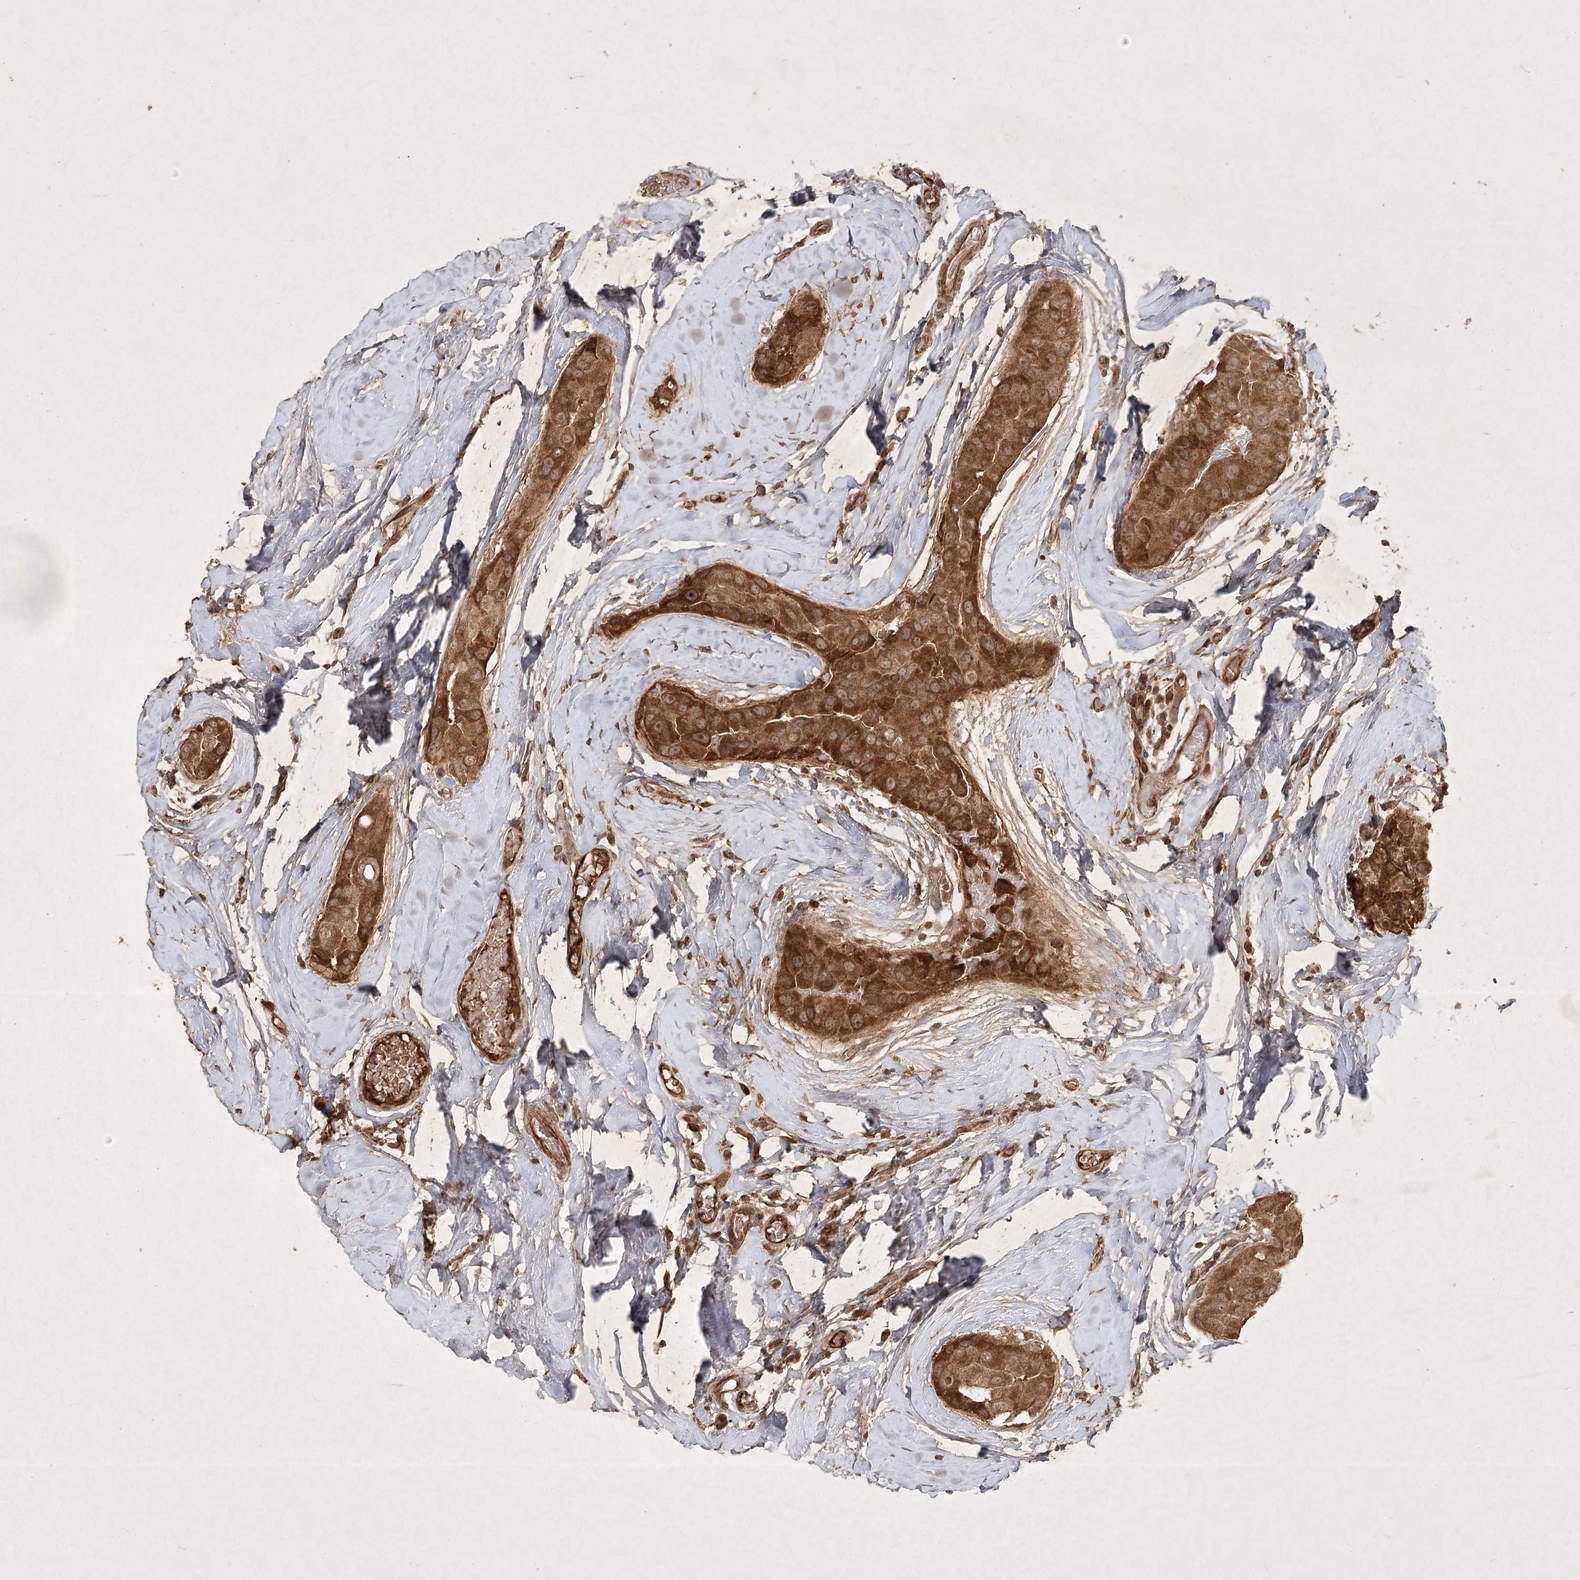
{"staining": {"intensity": "moderate", "quantity": ">75%", "location": "cytoplasmic/membranous"}, "tissue": "thyroid cancer", "cell_type": "Tumor cells", "image_type": "cancer", "snomed": [{"axis": "morphology", "description": "Papillary adenocarcinoma, NOS"}, {"axis": "topography", "description": "Thyroid gland"}], "caption": "Thyroid cancer (papillary adenocarcinoma) stained with a brown dye shows moderate cytoplasmic/membranous positive positivity in about >75% of tumor cells.", "gene": "ARL13A", "patient": {"sex": "male", "age": 33}}